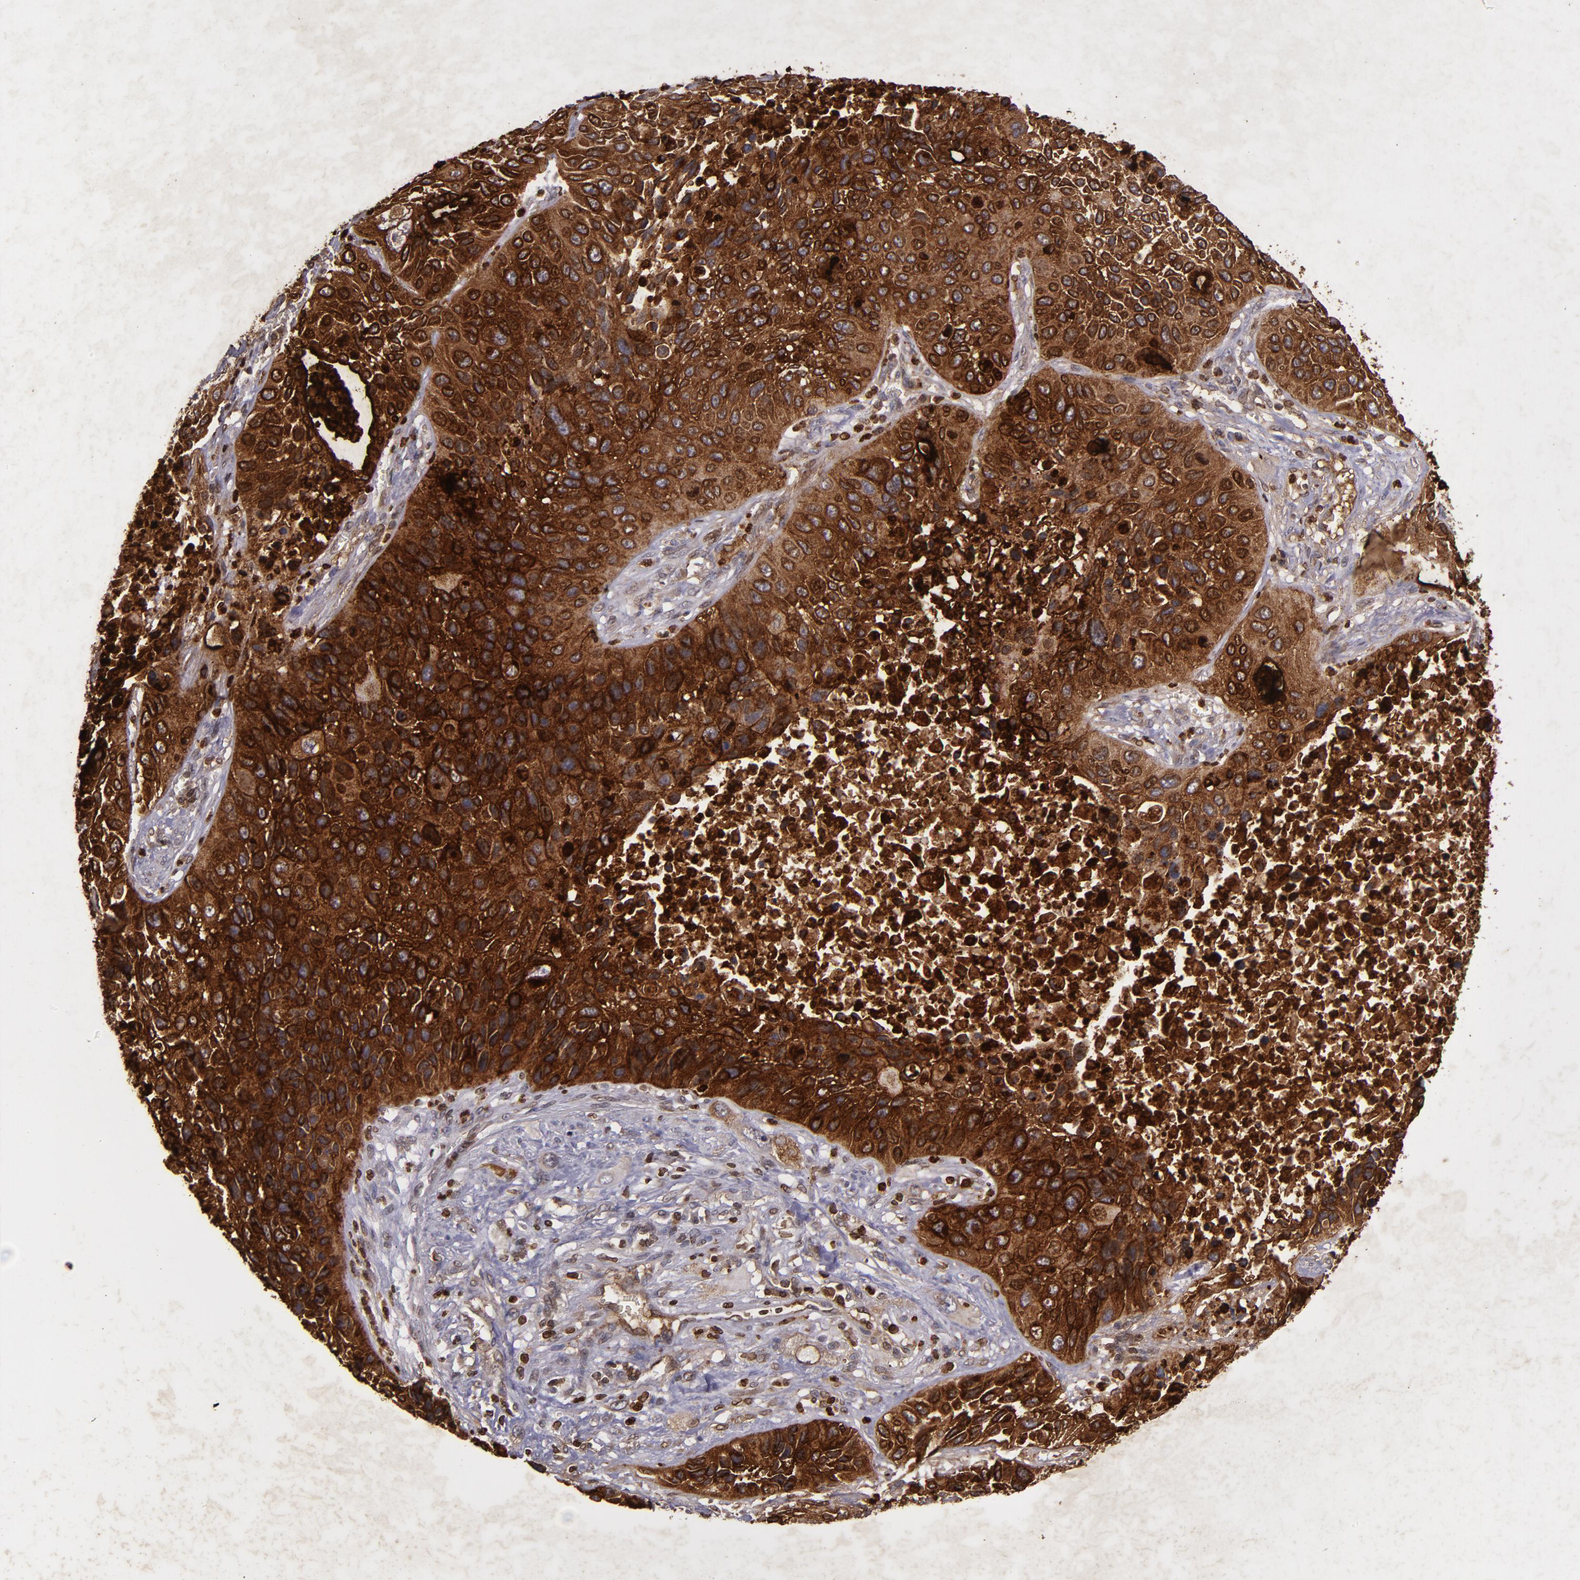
{"staining": {"intensity": "strong", "quantity": ">75%", "location": "cytoplasmic/membranous"}, "tissue": "lung cancer", "cell_type": "Tumor cells", "image_type": "cancer", "snomed": [{"axis": "morphology", "description": "Squamous cell carcinoma, NOS"}, {"axis": "topography", "description": "Lung"}], "caption": "A high-resolution micrograph shows immunohistochemistry staining of lung squamous cell carcinoma, which demonstrates strong cytoplasmic/membranous expression in approximately >75% of tumor cells.", "gene": "MFGE8", "patient": {"sex": "female", "age": 76}}